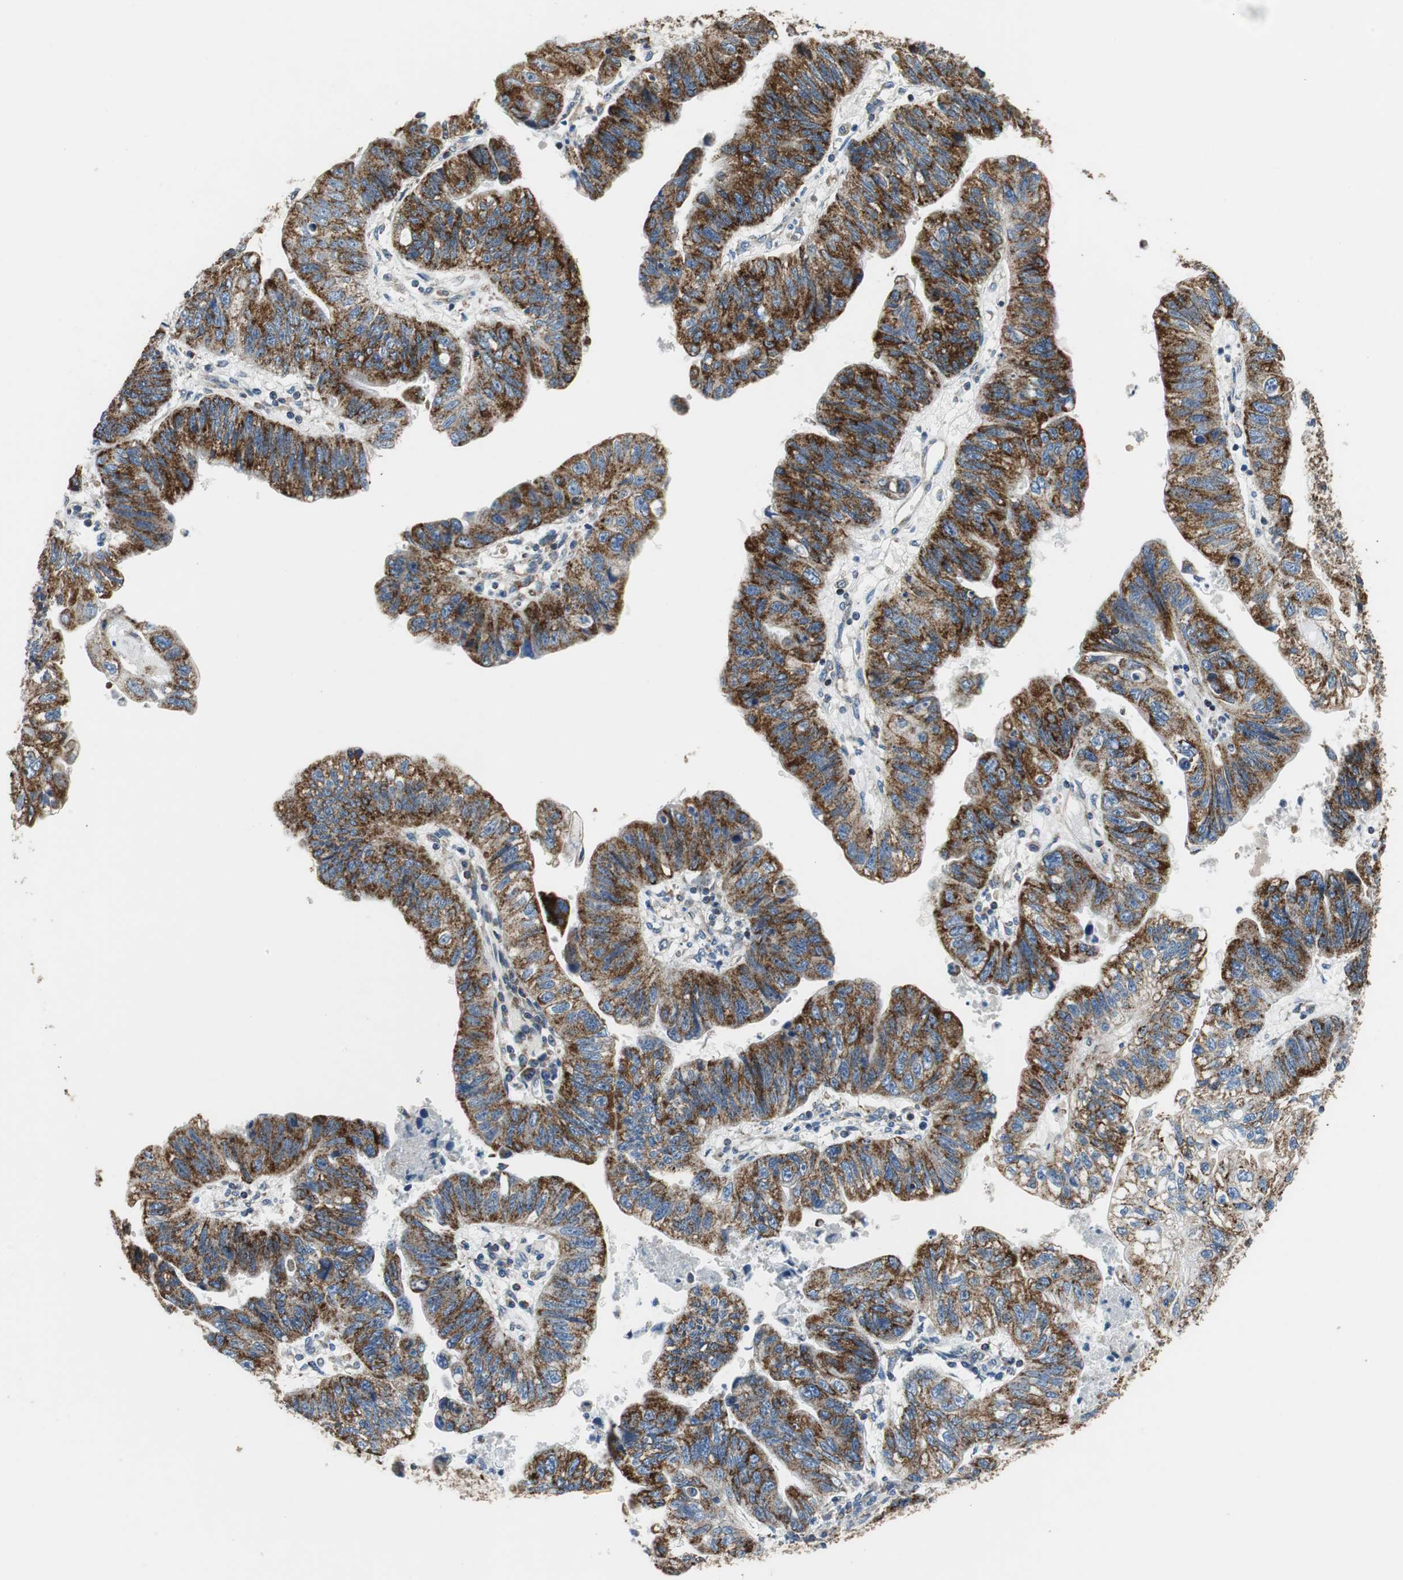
{"staining": {"intensity": "strong", "quantity": ">75%", "location": "cytoplasmic/membranous"}, "tissue": "stomach cancer", "cell_type": "Tumor cells", "image_type": "cancer", "snomed": [{"axis": "morphology", "description": "Adenocarcinoma, NOS"}, {"axis": "topography", "description": "Stomach"}], "caption": "Tumor cells display strong cytoplasmic/membranous staining in approximately >75% of cells in stomach cancer (adenocarcinoma).", "gene": "GSTK1", "patient": {"sex": "male", "age": 59}}